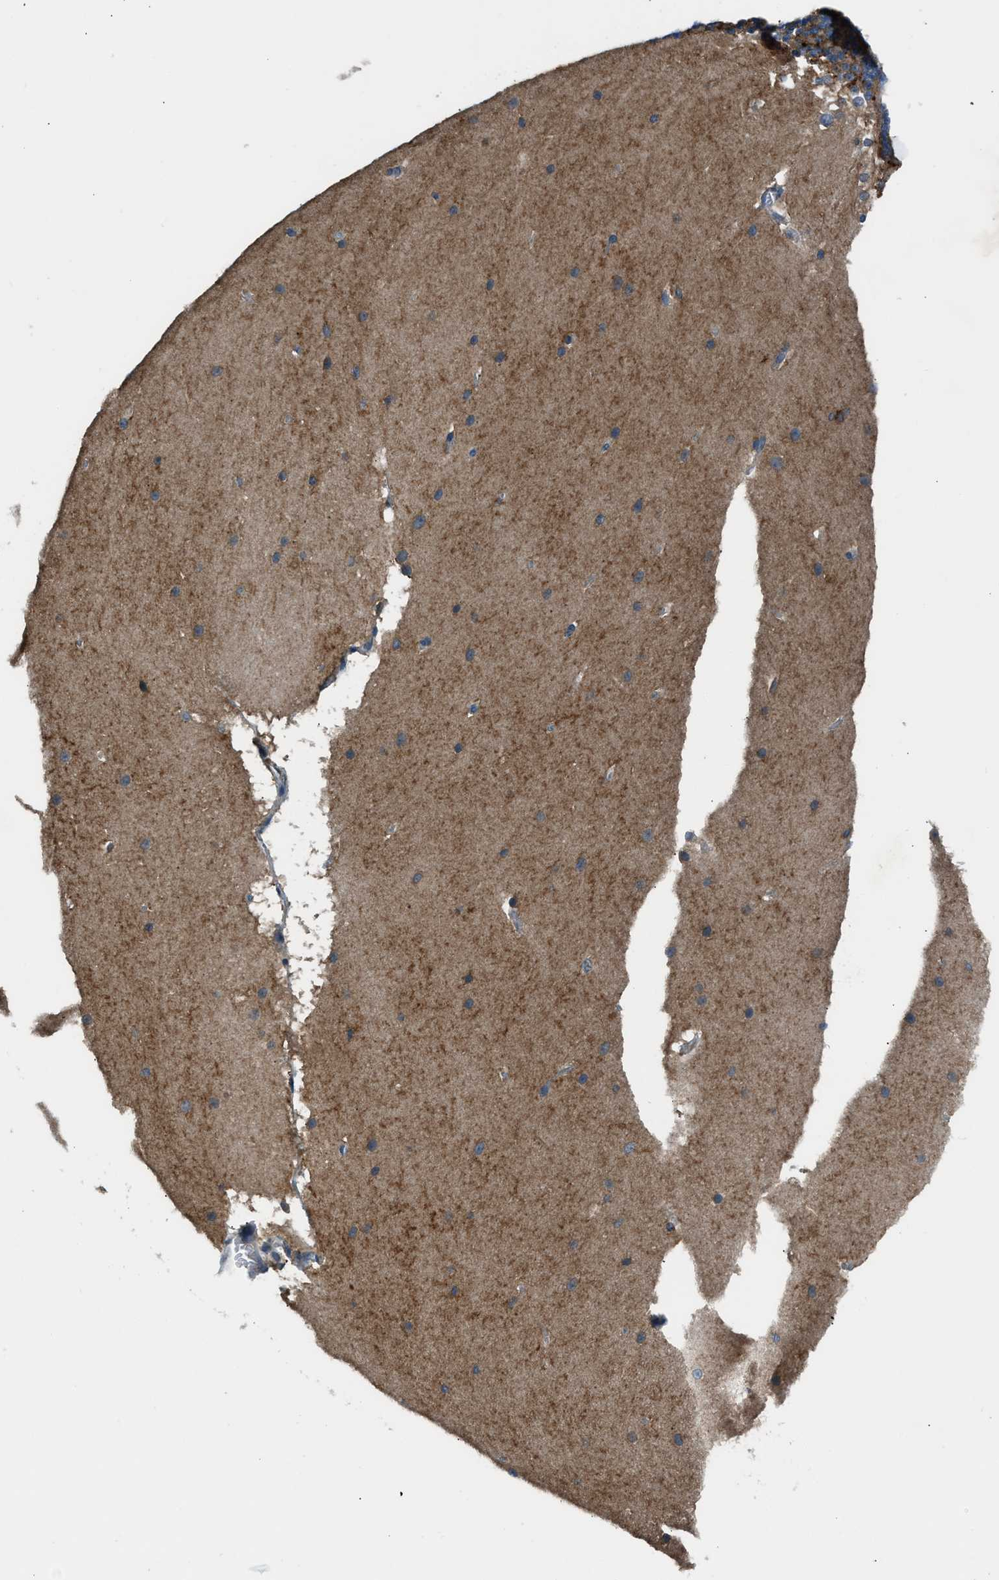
{"staining": {"intensity": "moderate", "quantity": ">75%", "location": "cytoplasmic/membranous"}, "tissue": "cerebellum", "cell_type": "Cells in granular layer", "image_type": "normal", "snomed": [{"axis": "morphology", "description": "Normal tissue, NOS"}, {"axis": "topography", "description": "Cerebellum"}], "caption": "Immunohistochemistry (IHC) (DAB (3,3'-diaminobenzidine)) staining of unremarkable cerebellum reveals moderate cytoplasmic/membranous protein positivity in about >75% of cells in granular layer. The staining was performed using DAB (3,3'-diaminobenzidine), with brown indicating positive protein expression. Nuclei are stained blue with hematoxylin.", "gene": "EDARADD", "patient": {"sex": "female", "age": 19}}